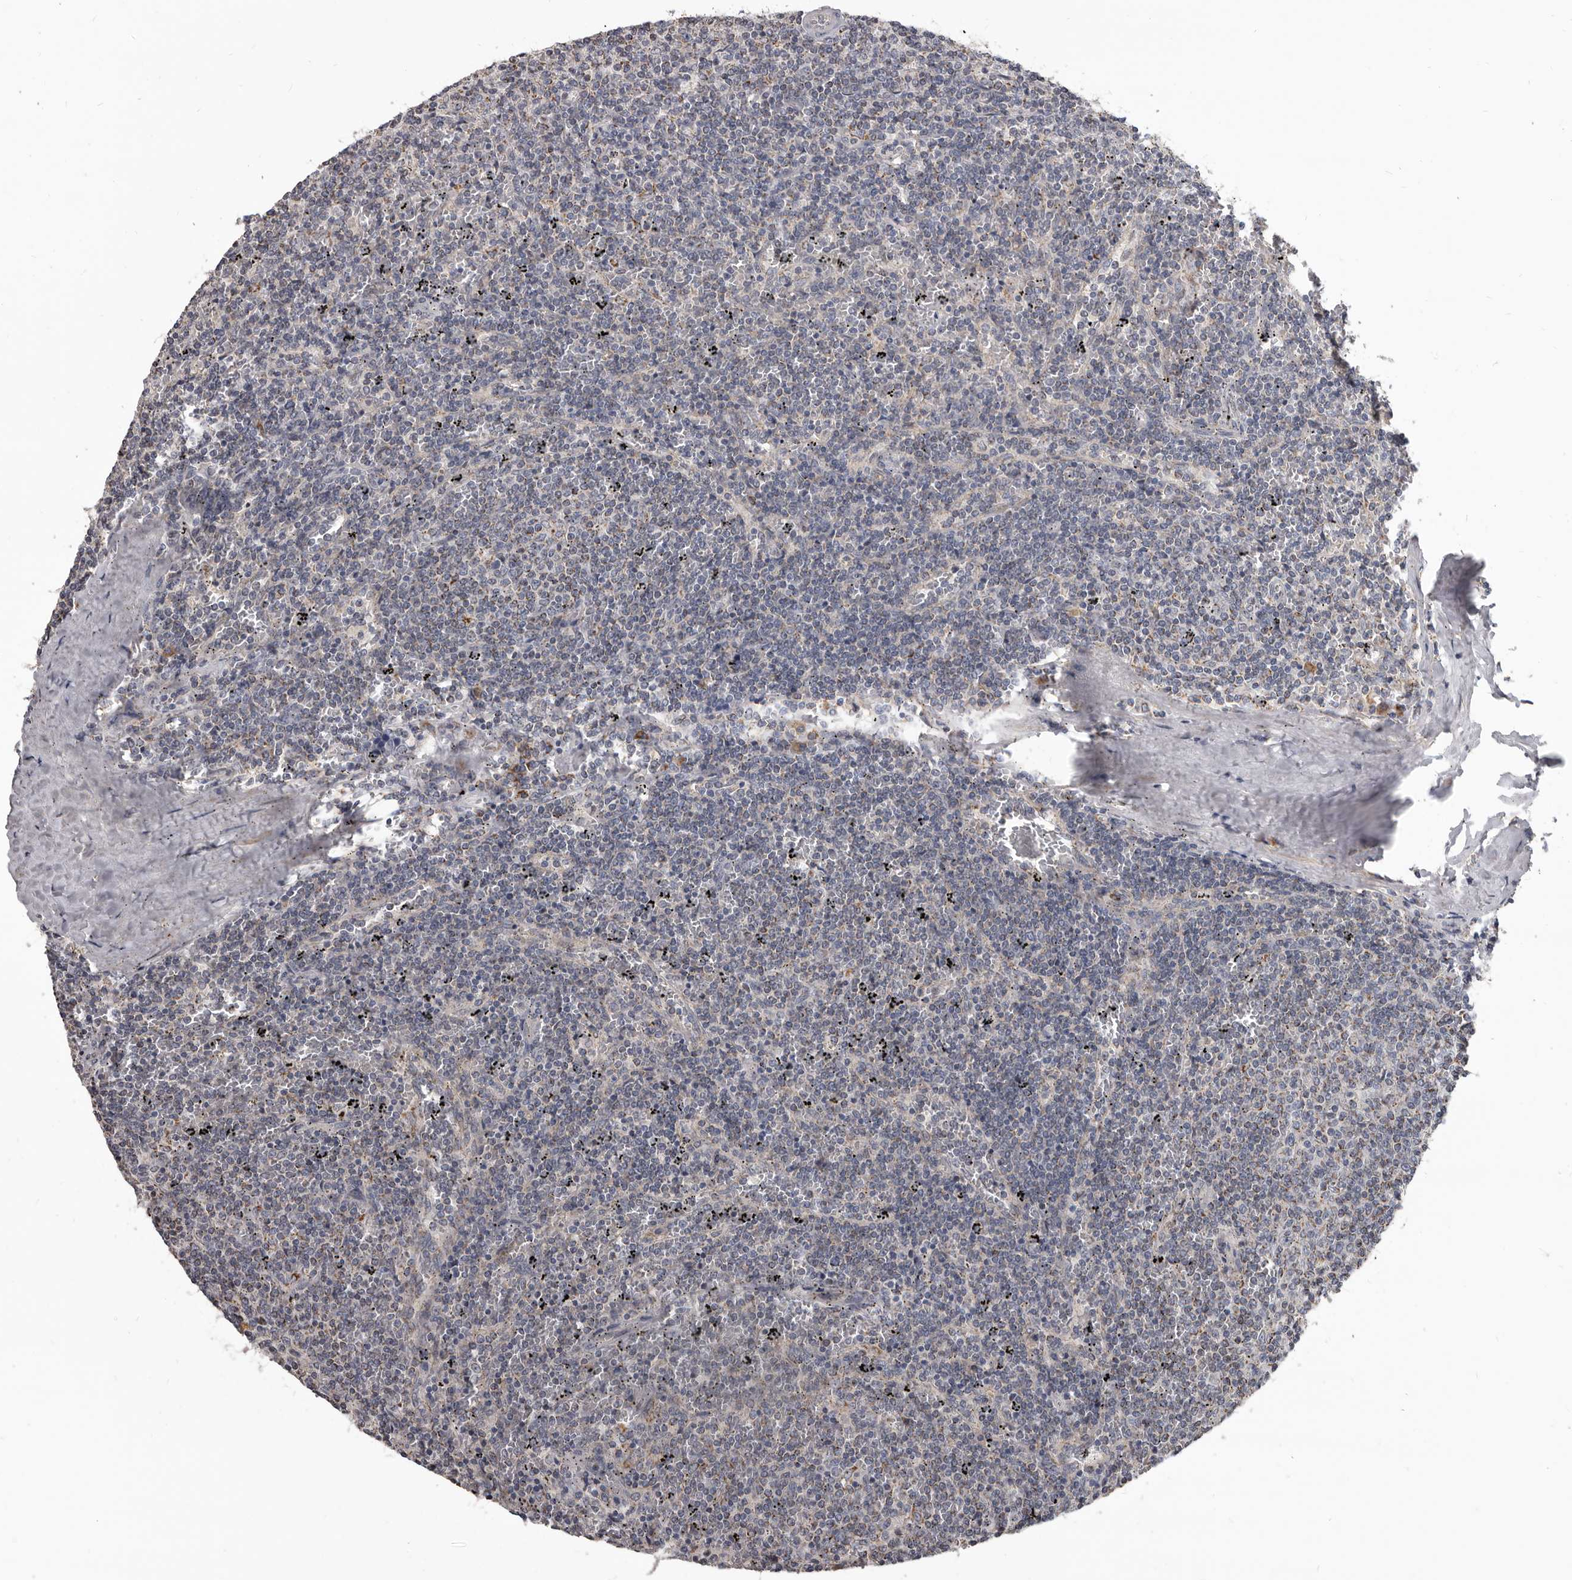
{"staining": {"intensity": "weak", "quantity": "<25%", "location": "cytoplasmic/membranous"}, "tissue": "lymphoma", "cell_type": "Tumor cells", "image_type": "cancer", "snomed": [{"axis": "morphology", "description": "Malignant lymphoma, non-Hodgkin's type, Low grade"}, {"axis": "topography", "description": "Spleen"}], "caption": "Malignant lymphoma, non-Hodgkin's type (low-grade) stained for a protein using immunohistochemistry displays no positivity tumor cells.", "gene": "ALDH5A1", "patient": {"sex": "female", "age": 50}}